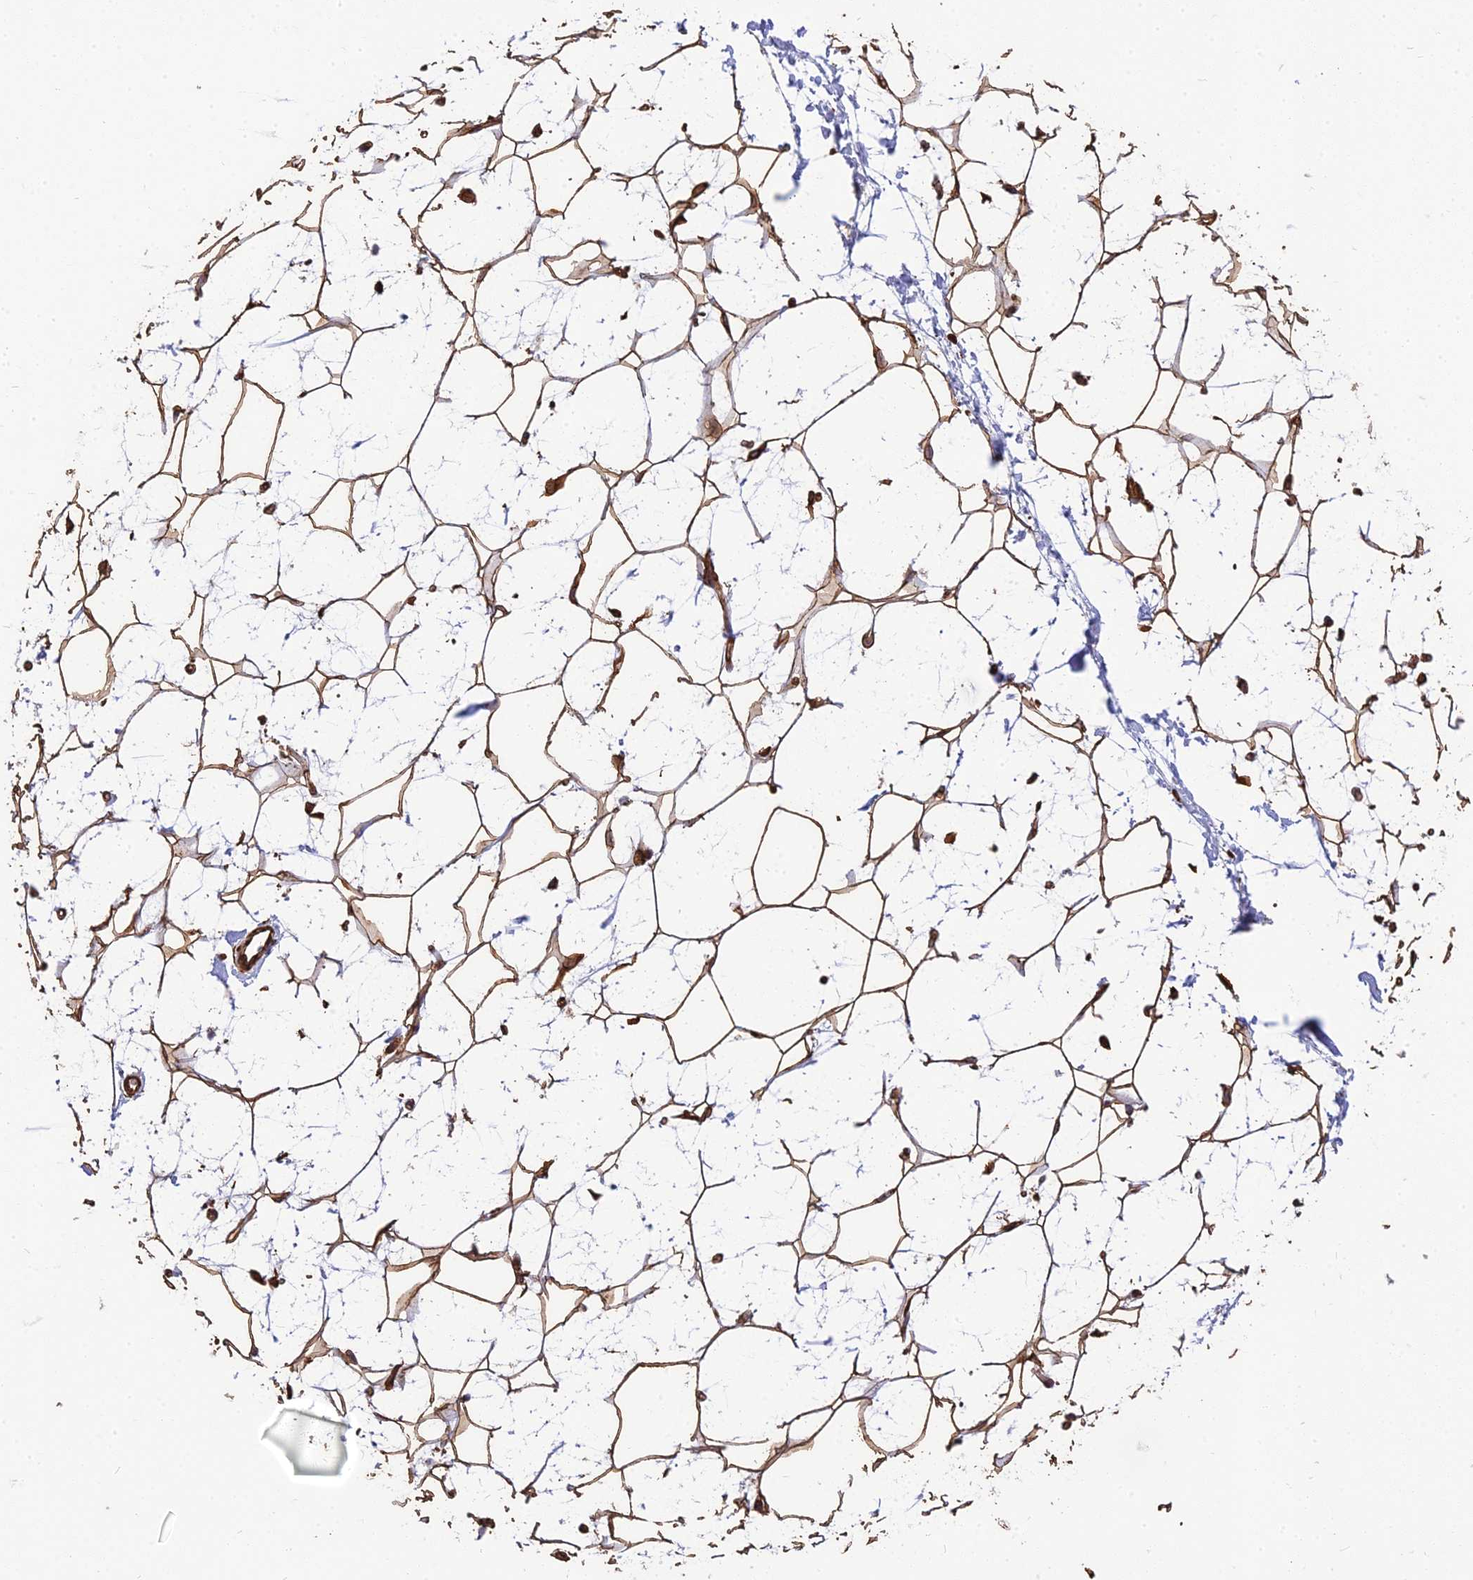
{"staining": {"intensity": "strong", "quantity": ">75%", "location": "cytoplasmic/membranous"}, "tissue": "adipose tissue", "cell_type": "Adipocytes", "image_type": "normal", "snomed": [{"axis": "morphology", "description": "Normal tissue, NOS"}, {"axis": "topography", "description": "Breast"}], "caption": "Strong cytoplasmic/membranous expression for a protein is present in approximately >75% of adipocytes of normal adipose tissue using immunohistochemistry.", "gene": "DSTYK", "patient": {"sex": "female", "age": 26}}